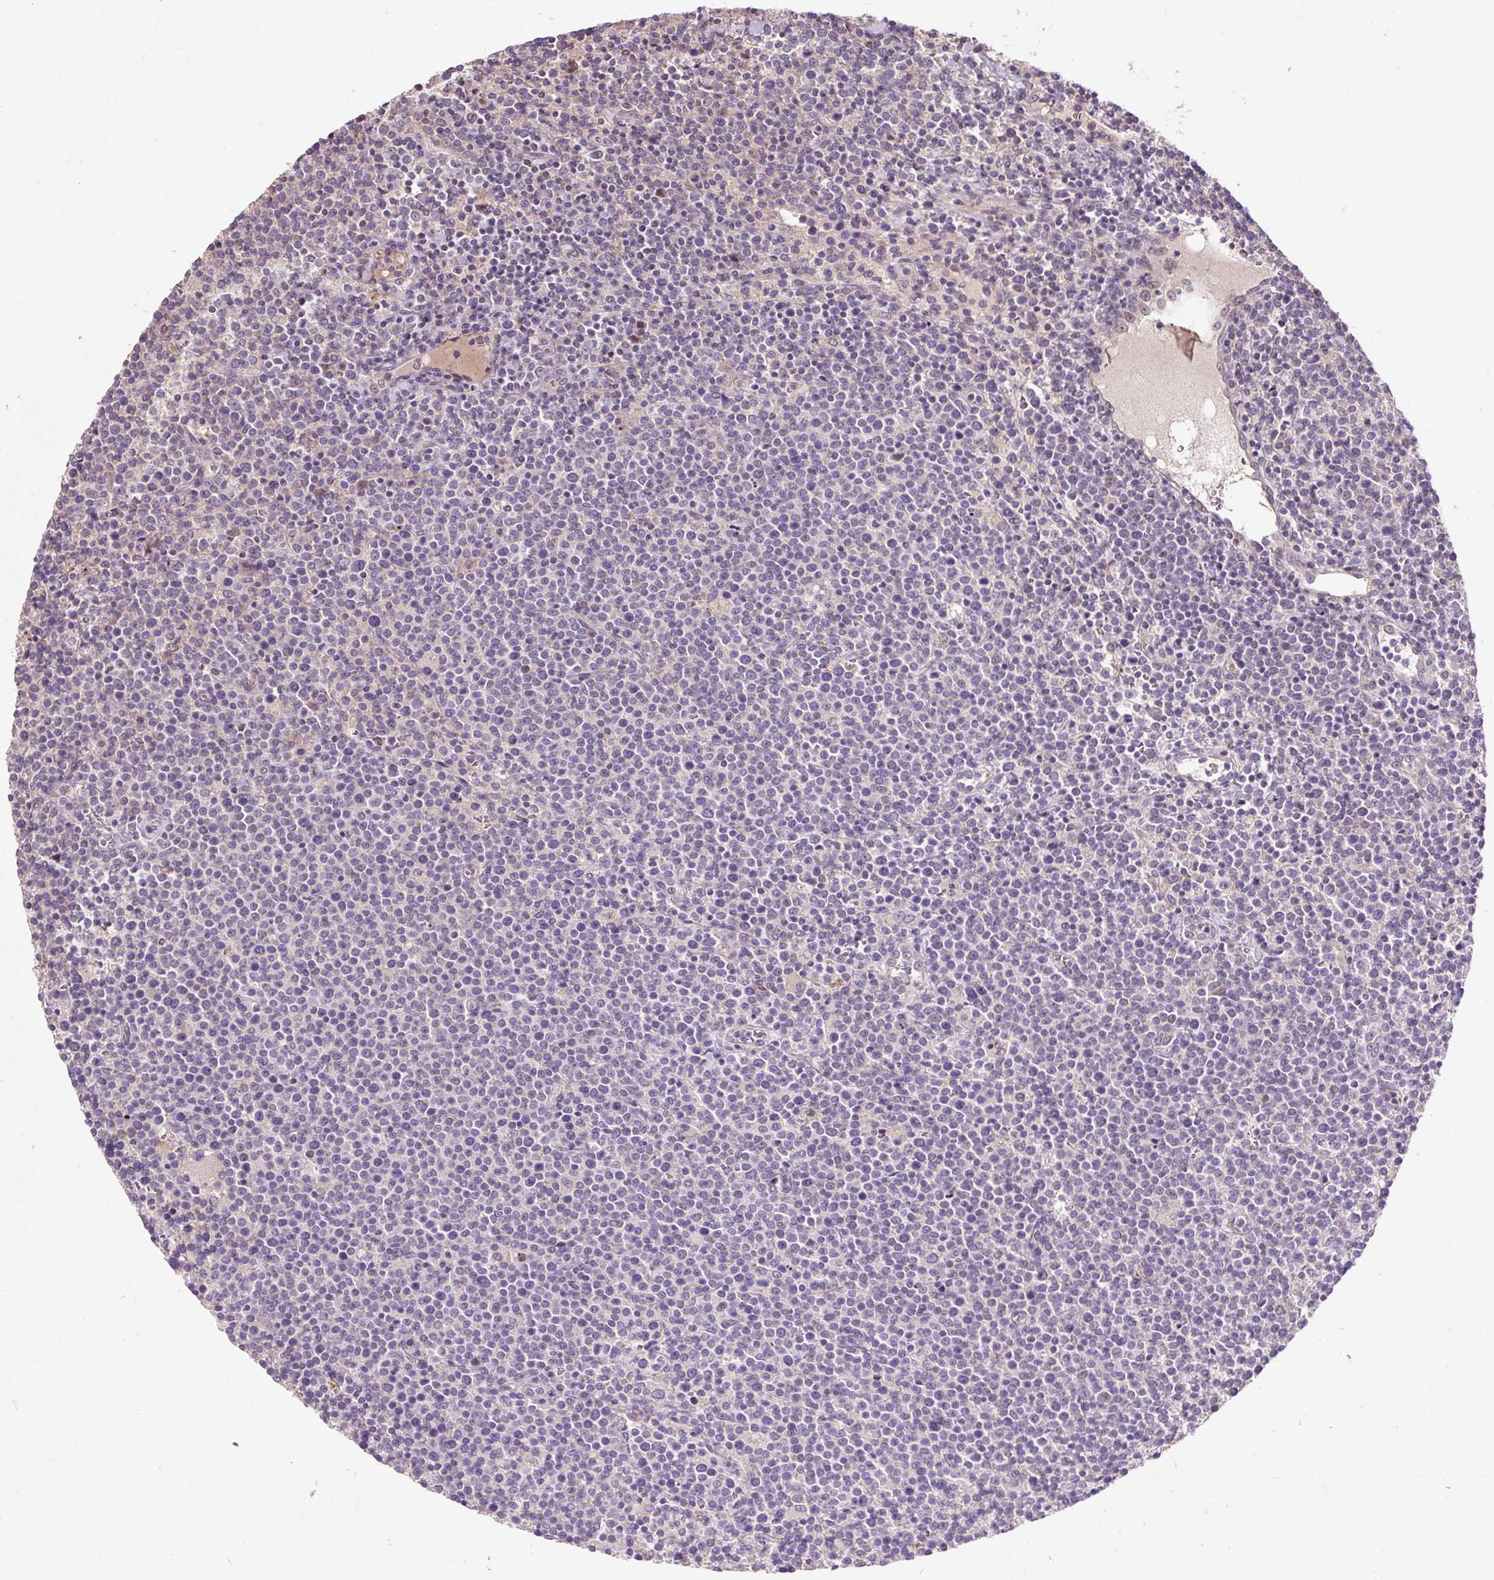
{"staining": {"intensity": "negative", "quantity": "none", "location": "none"}, "tissue": "lymphoma", "cell_type": "Tumor cells", "image_type": "cancer", "snomed": [{"axis": "morphology", "description": "Malignant lymphoma, non-Hodgkin's type, High grade"}, {"axis": "topography", "description": "Lymph node"}], "caption": "Tumor cells are negative for protein expression in human high-grade malignant lymphoma, non-Hodgkin's type. (DAB (3,3'-diaminobenzidine) immunohistochemistry (IHC) visualized using brightfield microscopy, high magnification).", "gene": "PRIMPOL", "patient": {"sex": "male", "age": 61}}